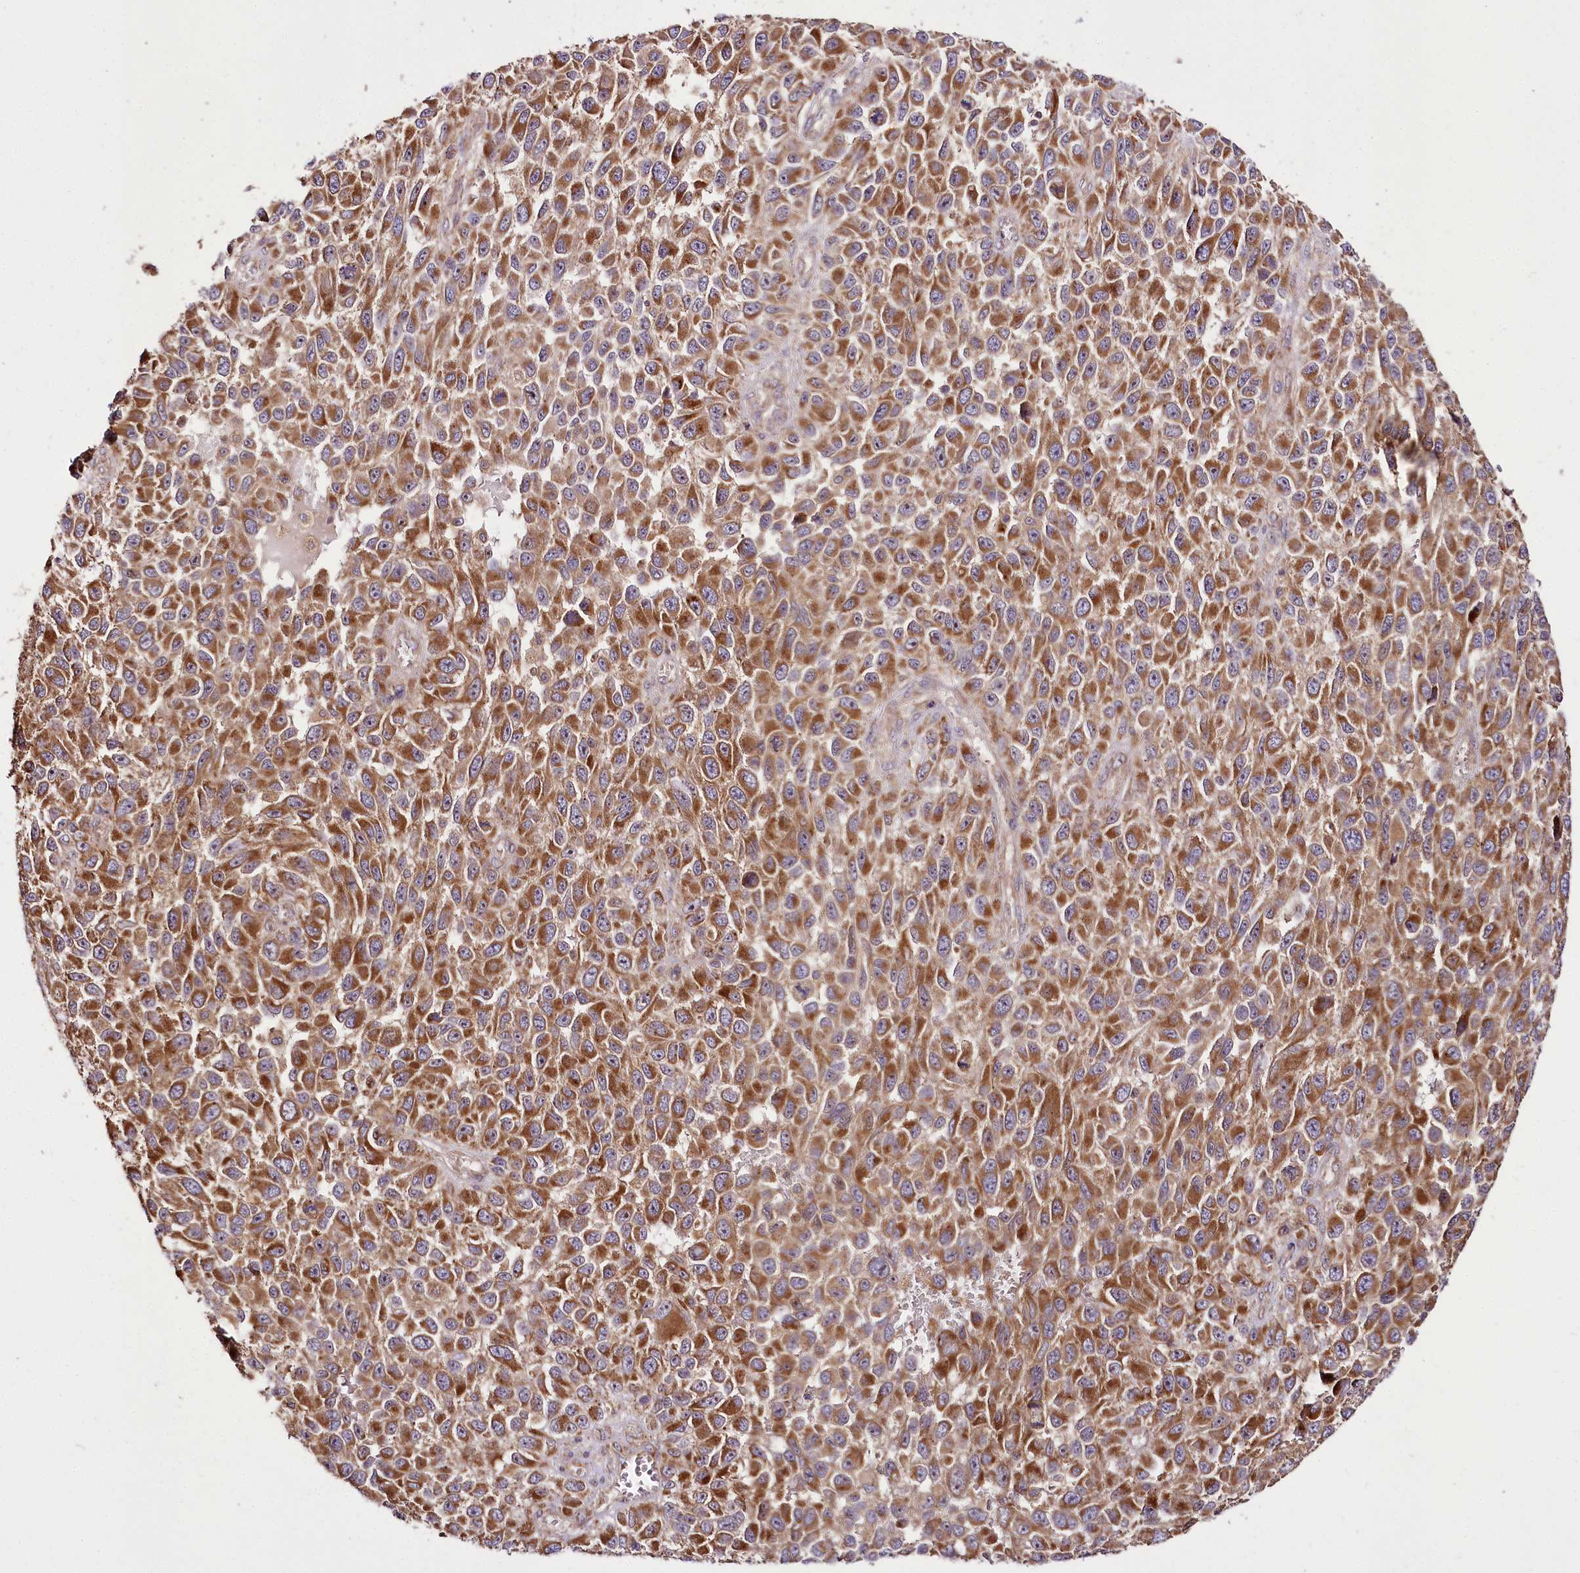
{"staining": {"intensity": "strong", "quantity": ">75%", "location": "cytoplasmic/membranous"}, "tissue": "melanoma", "cell_type": "Tumor cells", "image_type": "cancer", "snomed": [{"axis": "morphology", "description": "Normal tissue, NOS"}, {"axis": "morphology", "description": "Malignant melanoma, NOS"}, {"axis": "topography", "description": "Skin"}], "caption": "A brown stain labels strong cytoplasmic/membranous positivity of a protein in malignant melanoma tumor cells.", "gene": "RAB7A", "patient": {"sex": "female", "age": 96}}